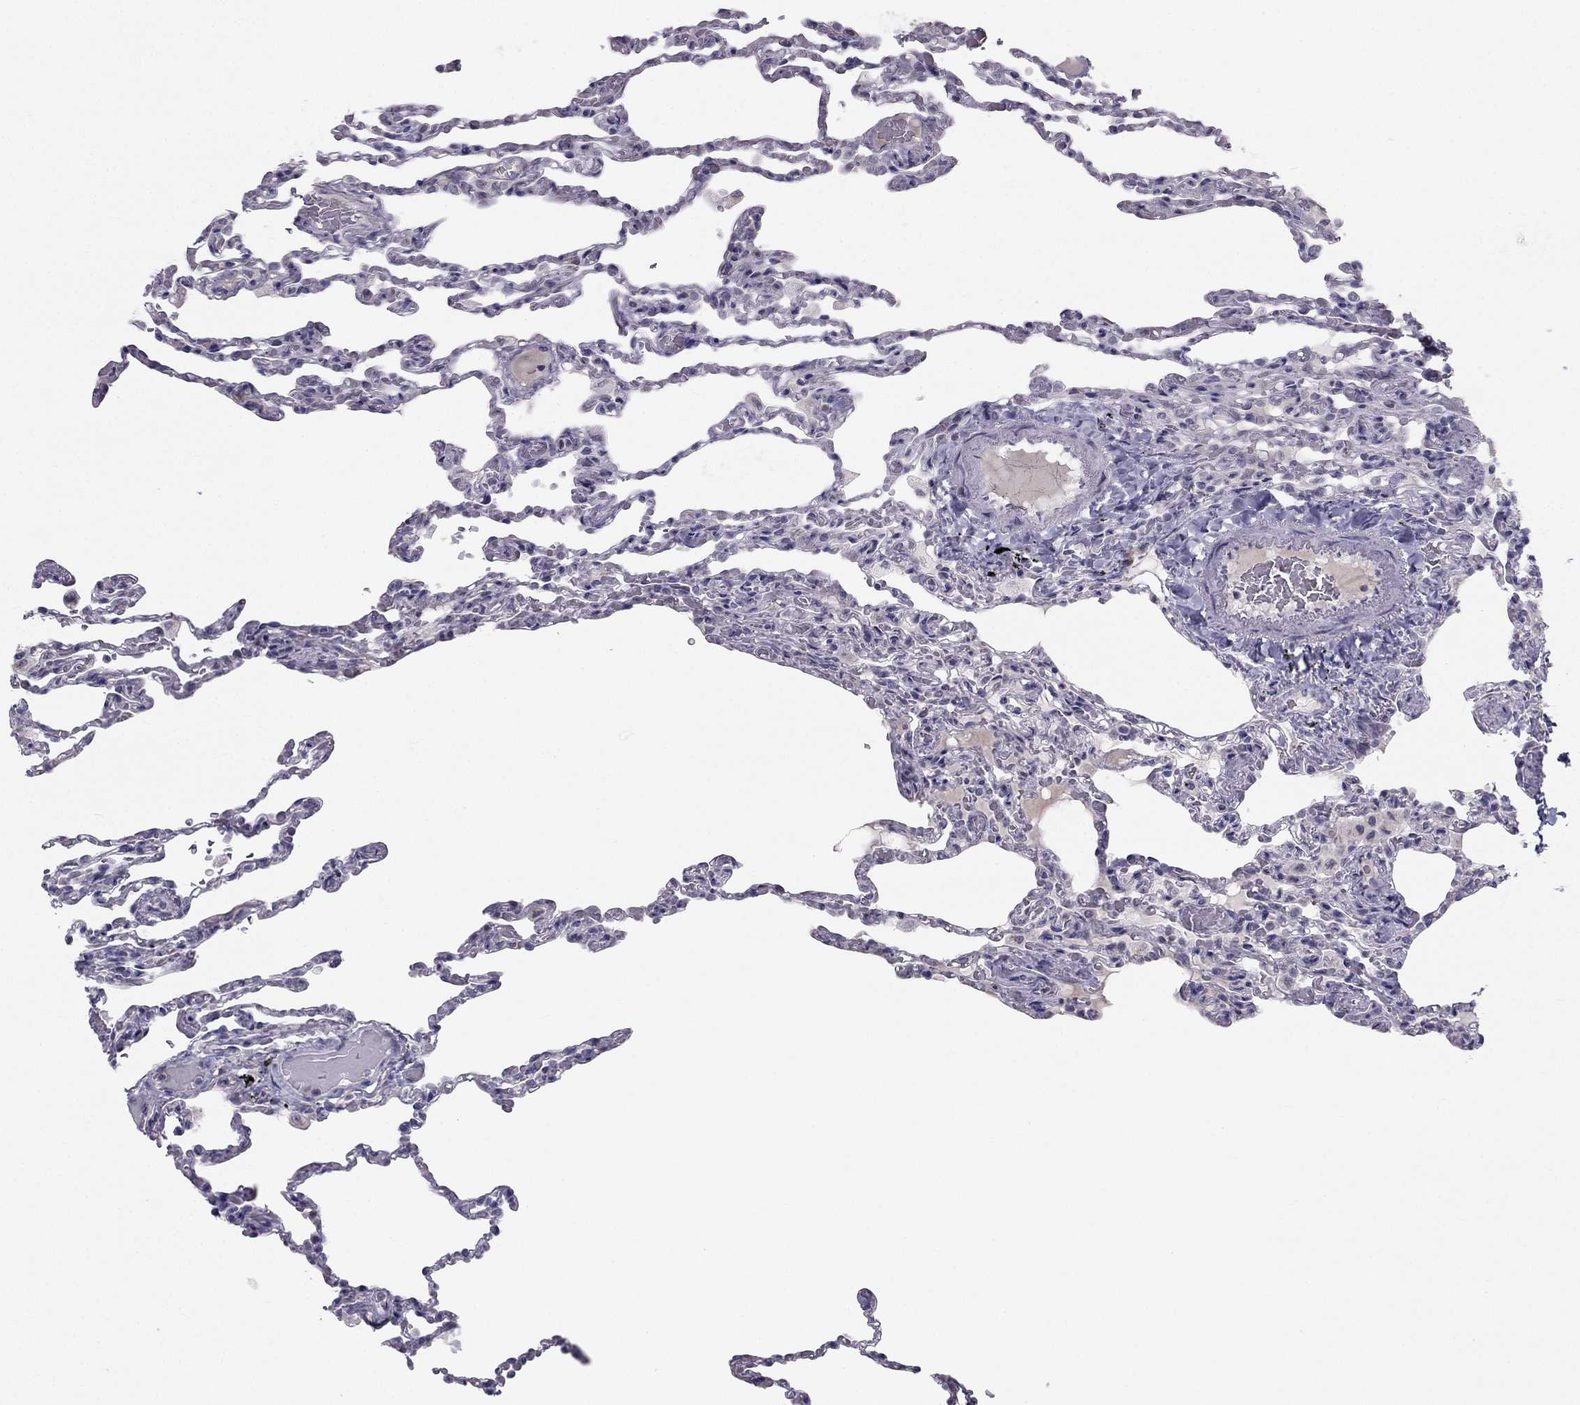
{"staining": {"intensity": "negative", "quantity": "none", "location": "none"}, "tissue": "lung", "cell_type": "Alveolar cells", "image_type": "normal", "snomed": [{"axis": "morphology", "description": "Normal tissue, NOS"}, {"axis": "topography", "description": "Lung"}], "caption": "This is a photomicrograph of immunohistochemistry staining of benign lung, which shows no positivity in alveolar cells. Brightfield microscopy of immunohistochemistry (IHC) stained with DAB (brown) and hematoxylin (blue), captured at high magnification.", "gene": "TRPS1", "patient": {"sex": "female", "age": 43}}